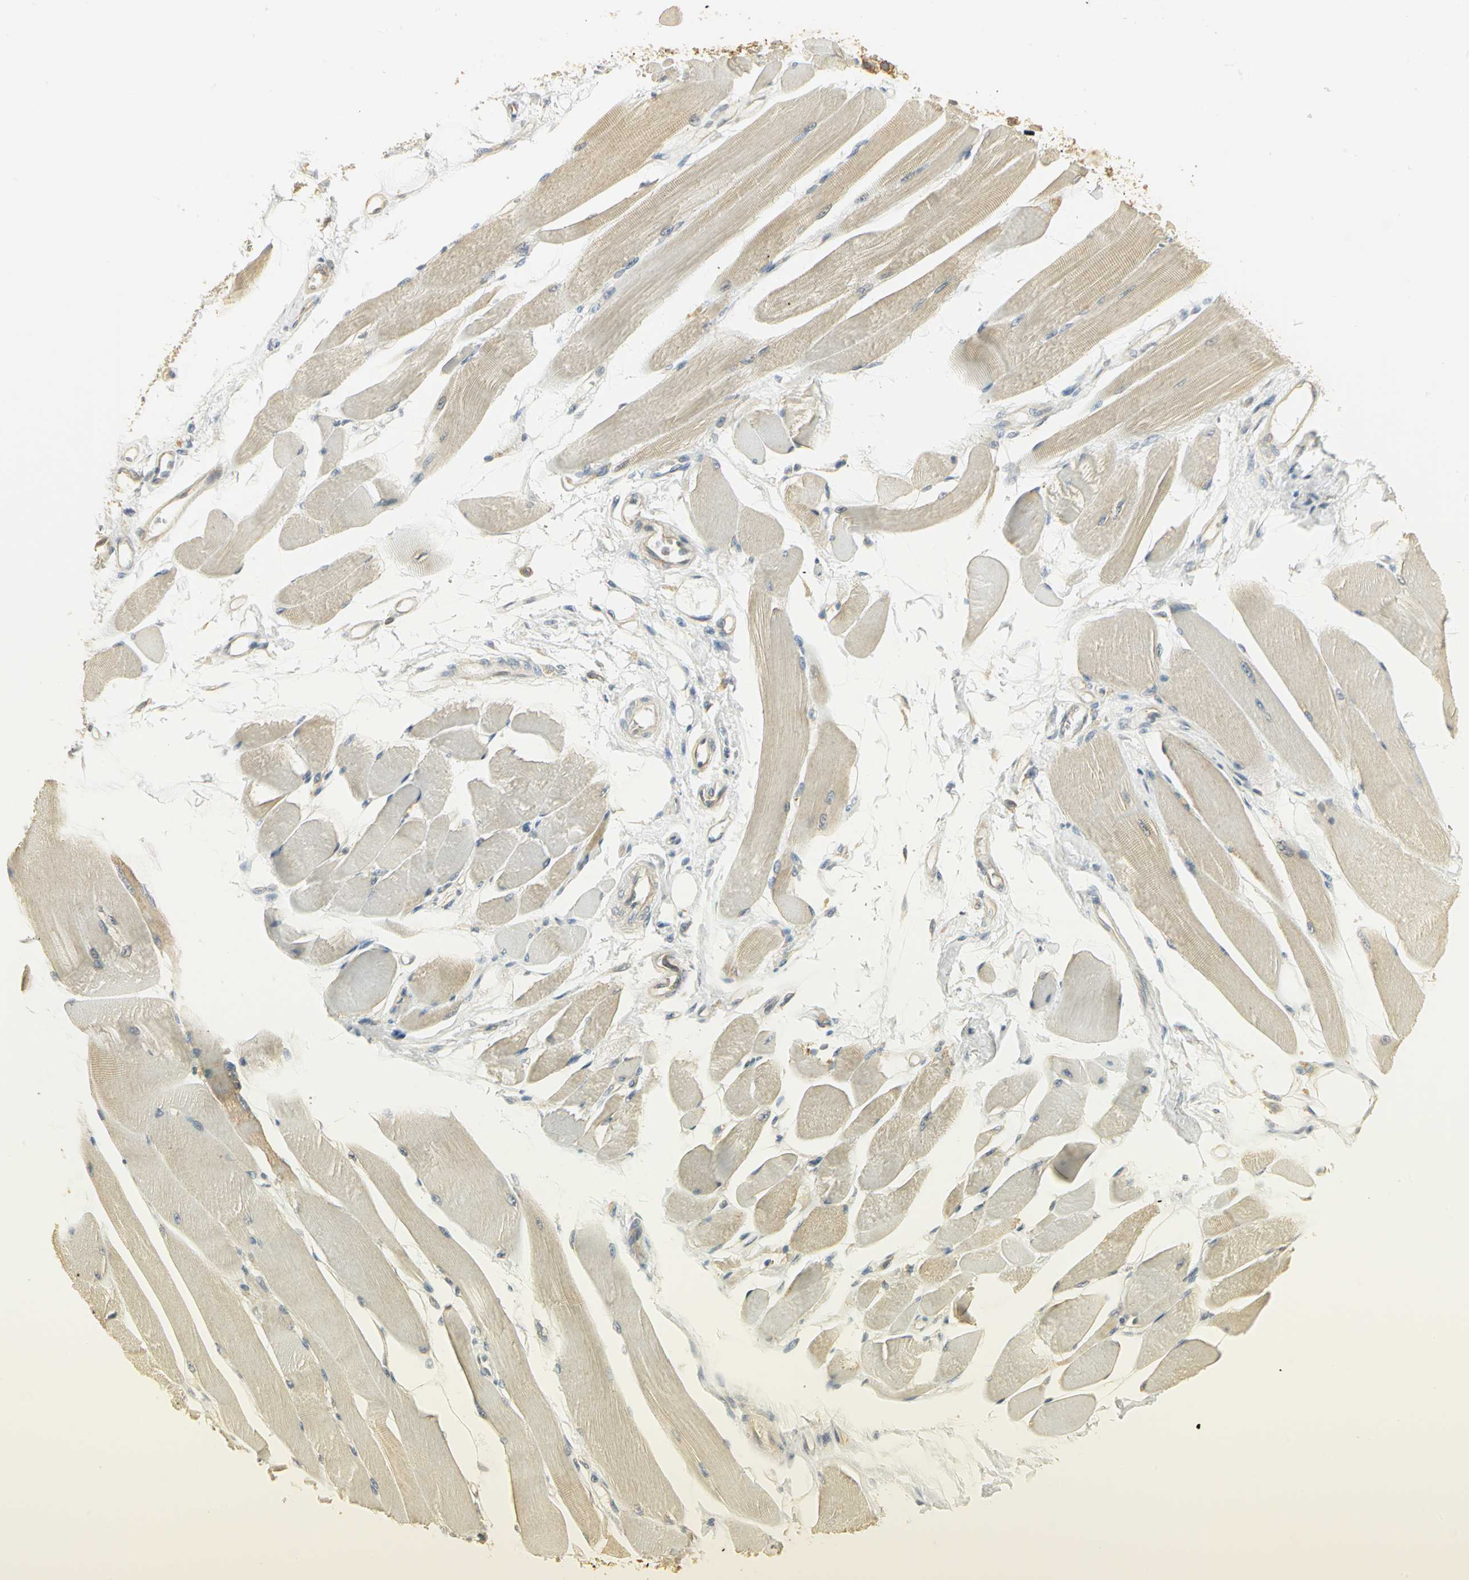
{"staining": {"intensity": "weak", "quantity": ">75%", "location": "cytoplasmic/membranous"}, "tissue": "skeletal muscle", "cell_type": "Myocytes", "image_type": "normal", "snomed": [{"axis": "morphology", "description": "Normal tissue, NOS"}, {"axis": "topography", "description": "Skeletal muscle"}, {"axis": "topography", "description": "Peripheral nerve tissue"}], "caption": "Skeletal muscle was stained to show a protein in brown. There is low levels of weak cytoplasmic/membranous expression in about >75% of myocytes. Nuclei are stained in blue.", "gene": "RARS1", "patient": {"sex": "female", "age": 84}}